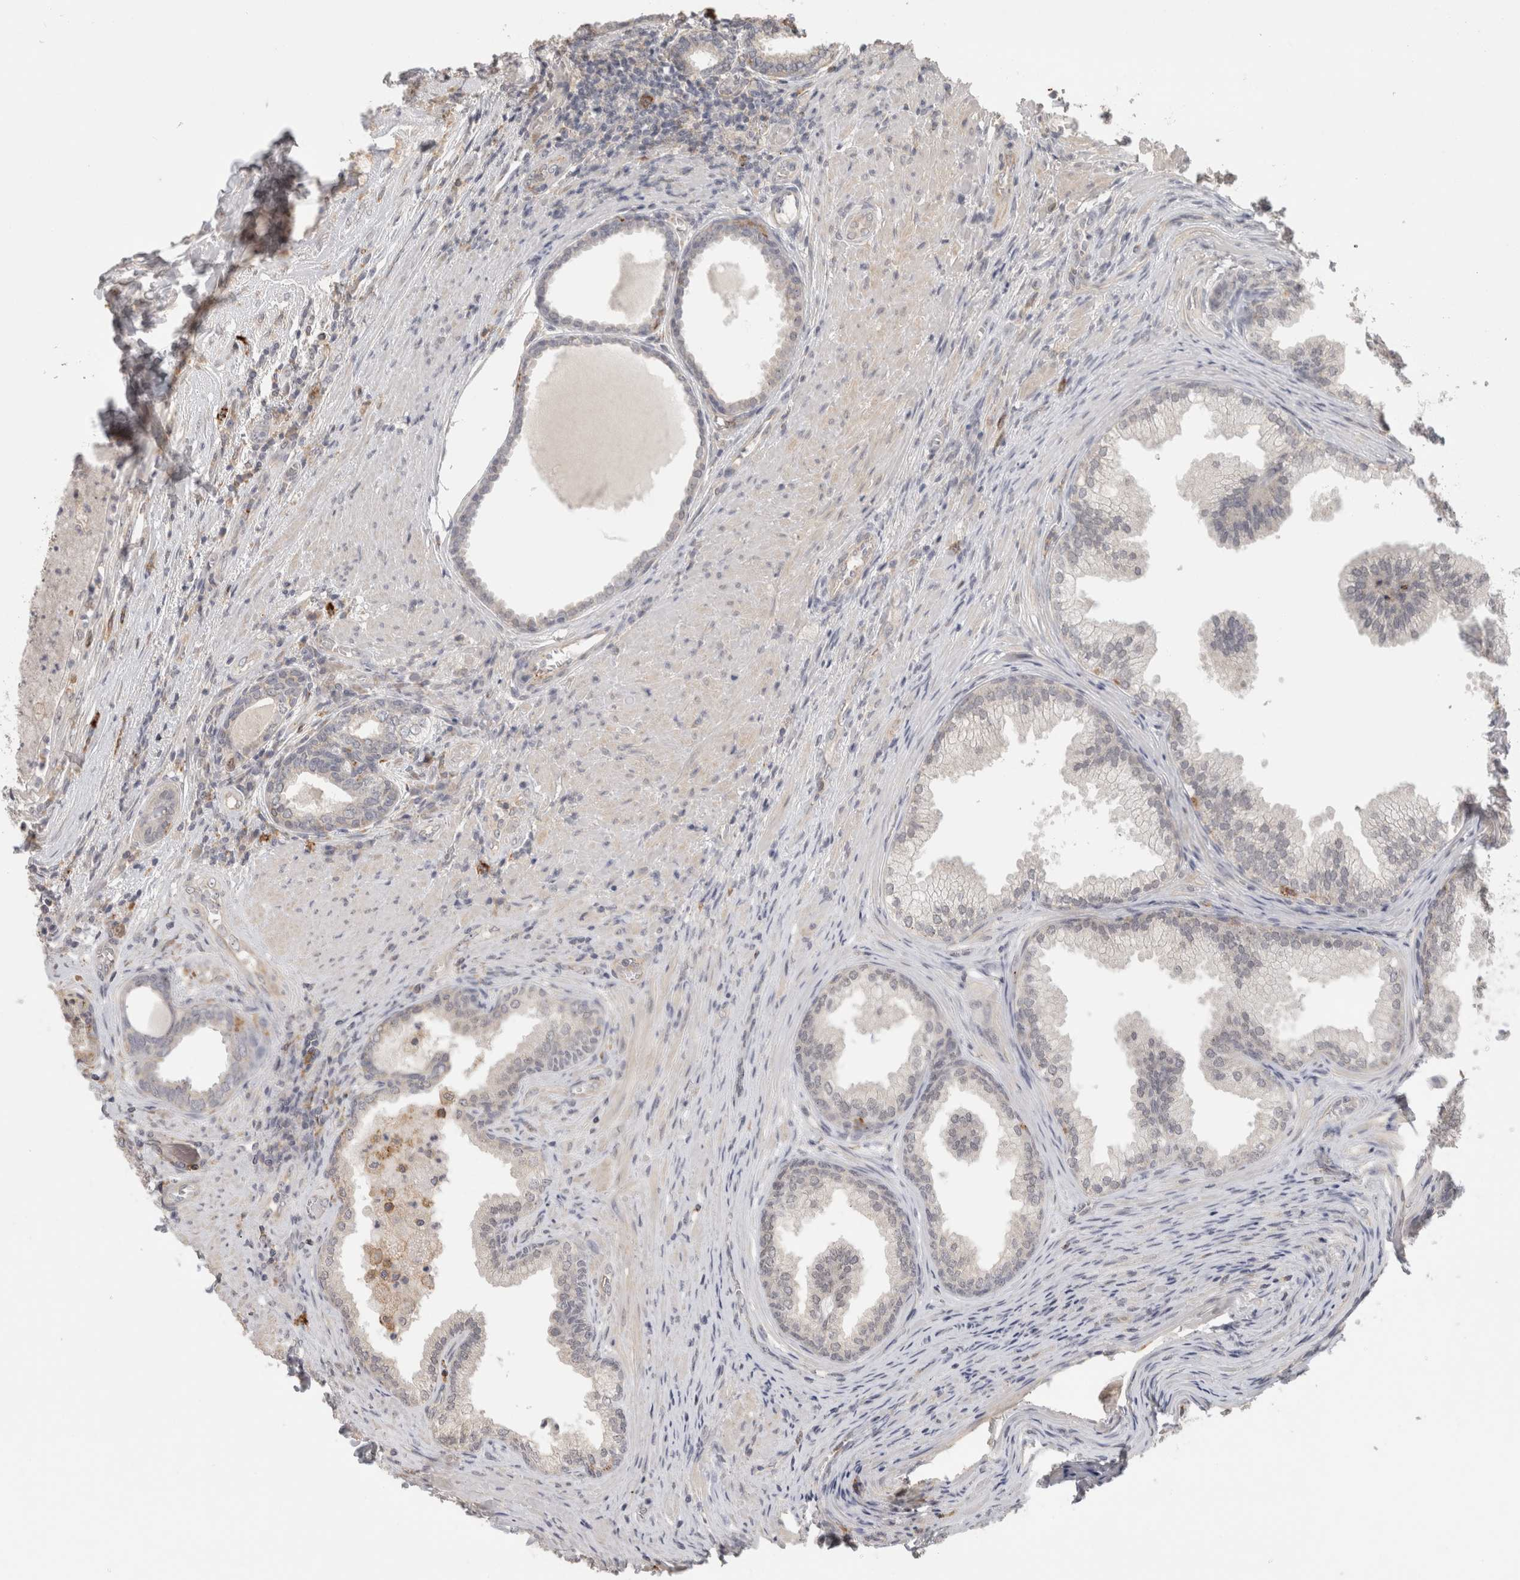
{"staining": {"intensity": "negative", "quantity": "none", "location": "none"}, "tissue": "prostate", "cell_type": "Glandular cells", "image_type": "normal", "snomed": [{"axis": "morphology", "description": "Normal tissue, NOS"}, {"axis": "topography", "description": "Prostate"}], "caption": "IHC of normal prostate demonstrates no expression in glandular cells.", "gene": "HAVCR2", "patient": {"sex": "male", "age": 76}}